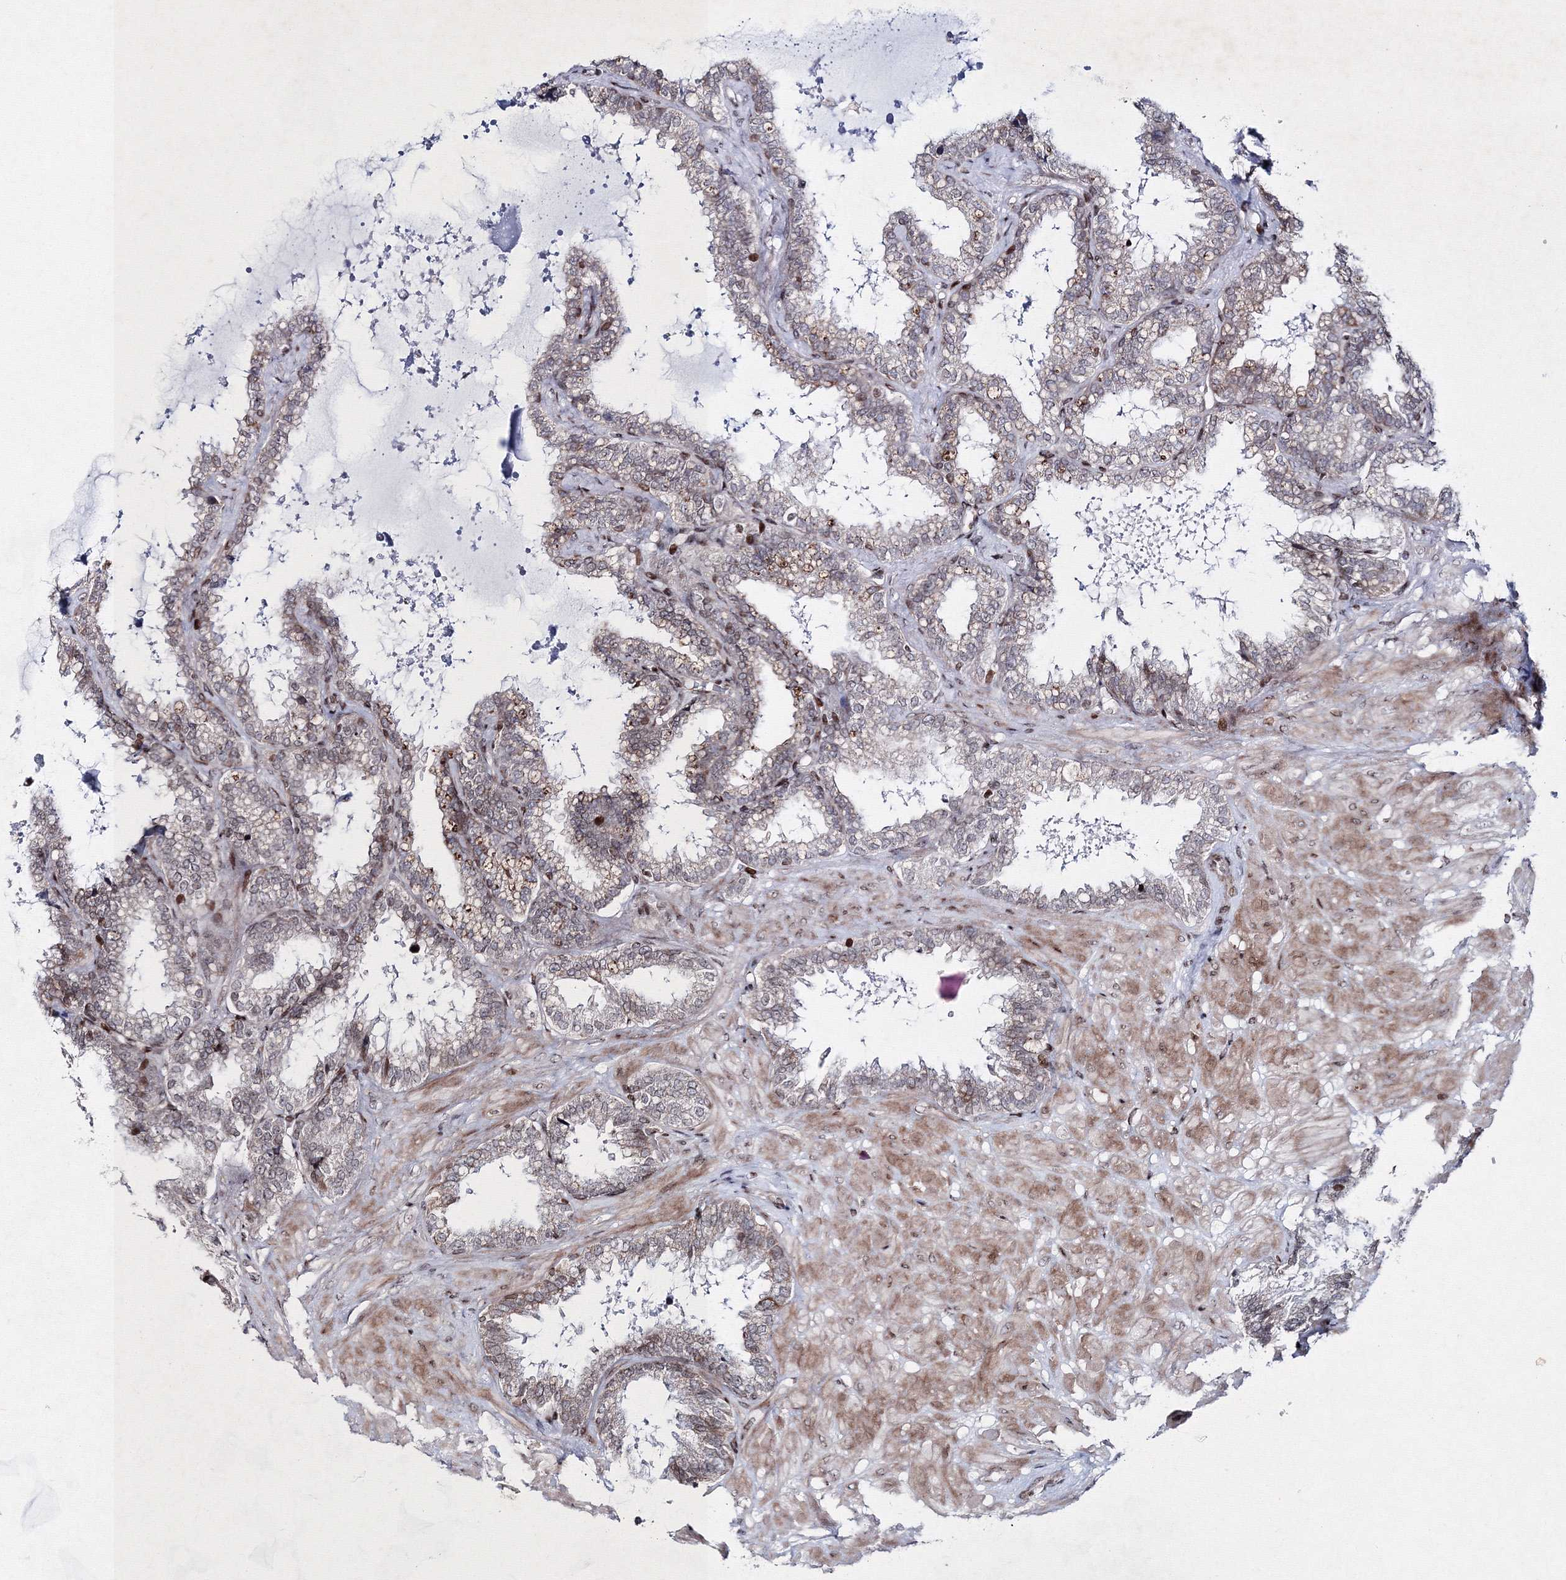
{"staining": {"intensity": "weak", "quantity": "25%-75%", "location": "nuclear"}, "tissue": "seminal vesicle", "cell_type": "Glandular cells", "image_type": "normal", "snomed": [{"axis": "morphology", "description": "Normal tissue, NOS"}, {"axis": "topography", "description": "Seminal veicle"}], "caption": "Immunohistochemistry (IHC) of benign seminal vesicle shows low levels of weak nuclear staining in about 25%-75% of glandular cells.", "gene": "SMIM29", "patient": {"sex": "male", "age": 46}}